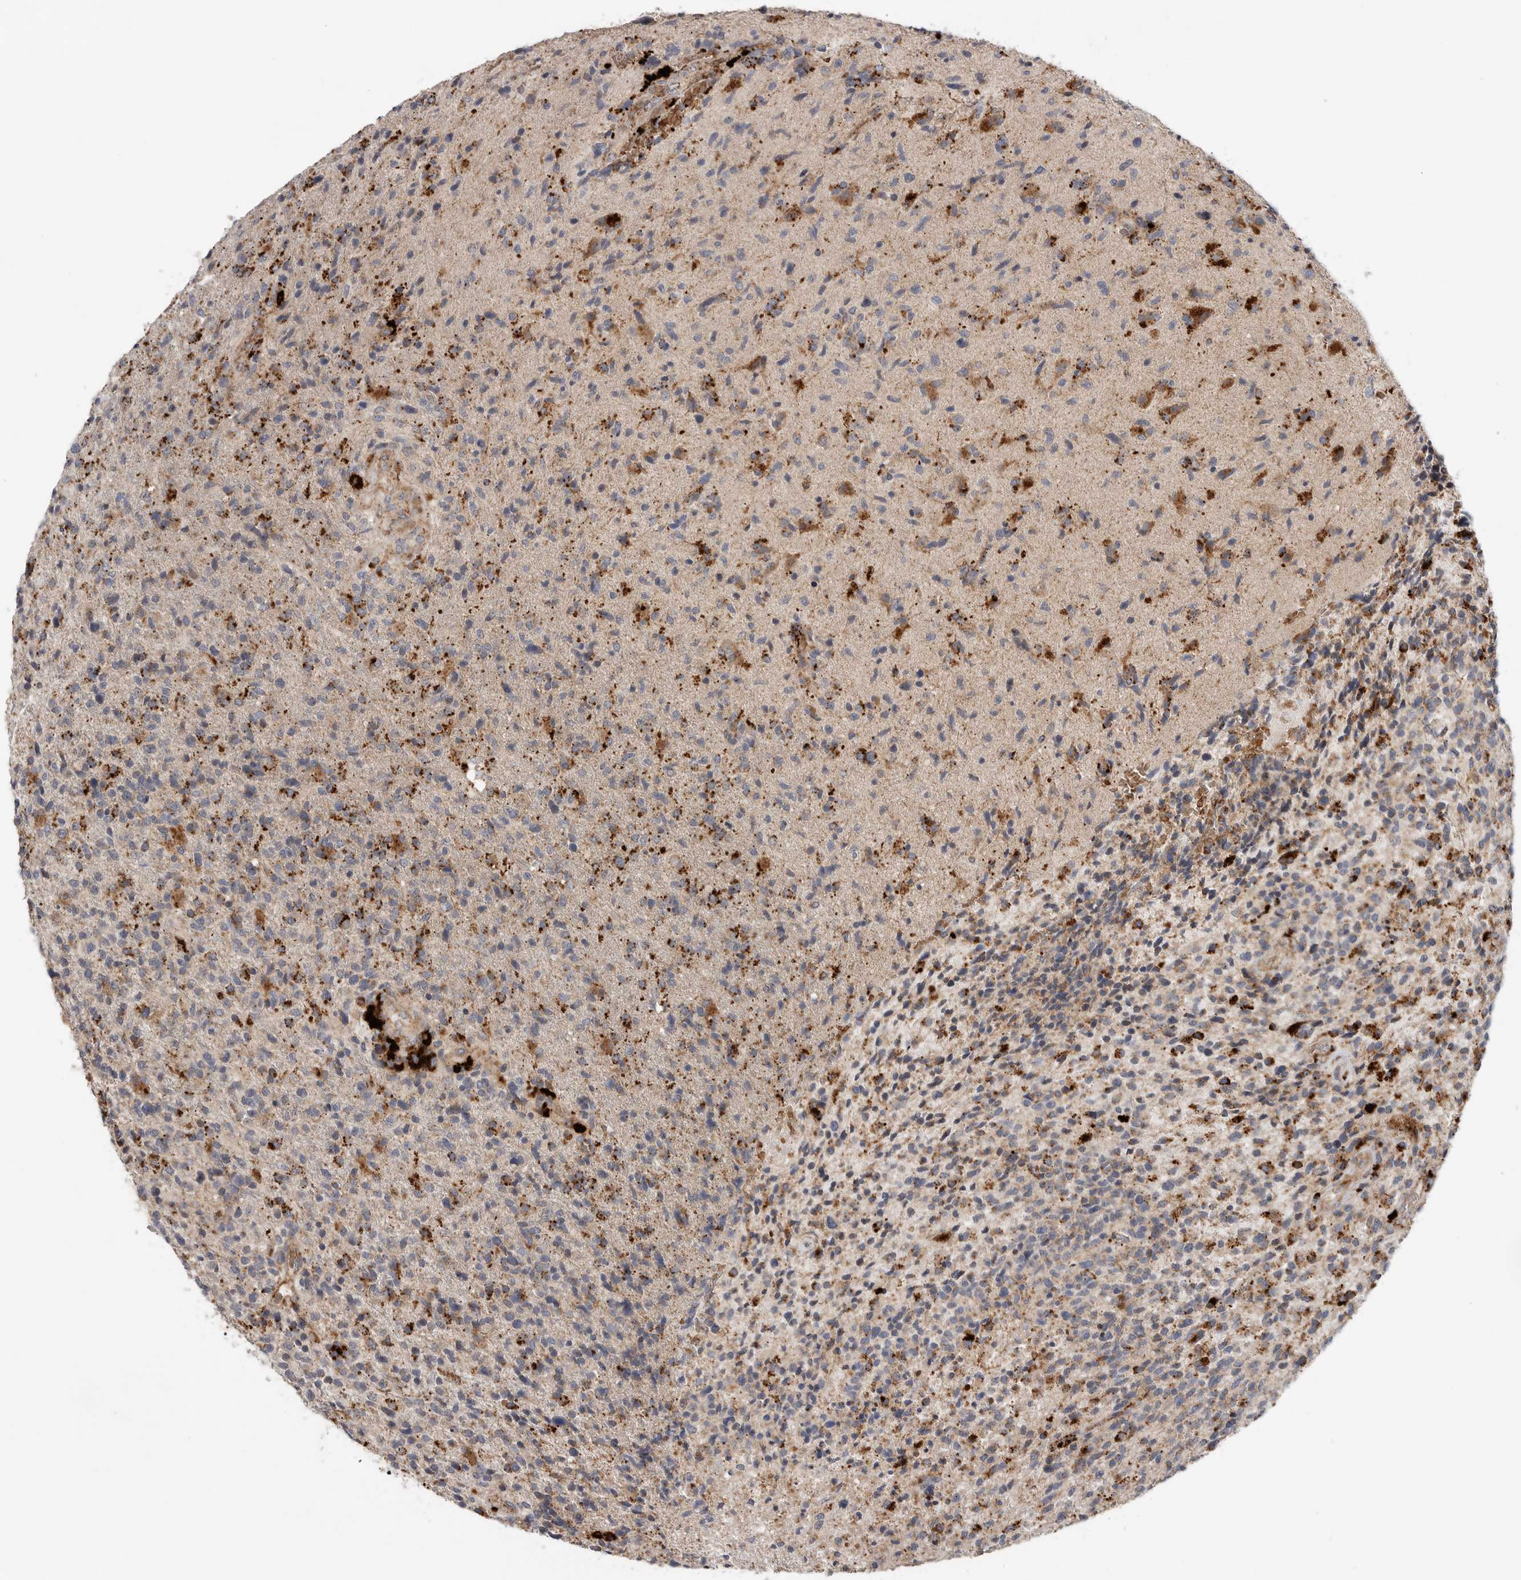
{"staining": {"intensity": "strong", "quantity": "<25%", "location": "cytoplasmic/membranous"}, "tissue": "glioma", "cell_type": "Tumor cells", "image_type": "cancer", "snomed": [{"axis": "morphology", "description": "Glioma, malignant, High grade"}, {"axis": "topography", "description": "Brain"}], "caption": "Immunohistochemistry (IHC) staining of glioma, which reveals medium levels of strong cytoplasmic/membranous expression in approximately <25% of tumor cells indicating strong cytoplasmic/membranous protein positivity. The staining was performed using DAB (brown) for protein detection and nuclei were counterstained in hematoxylin (blue).", "gene": "GALNS", "patient": {"sex": "male", "age": 72}}